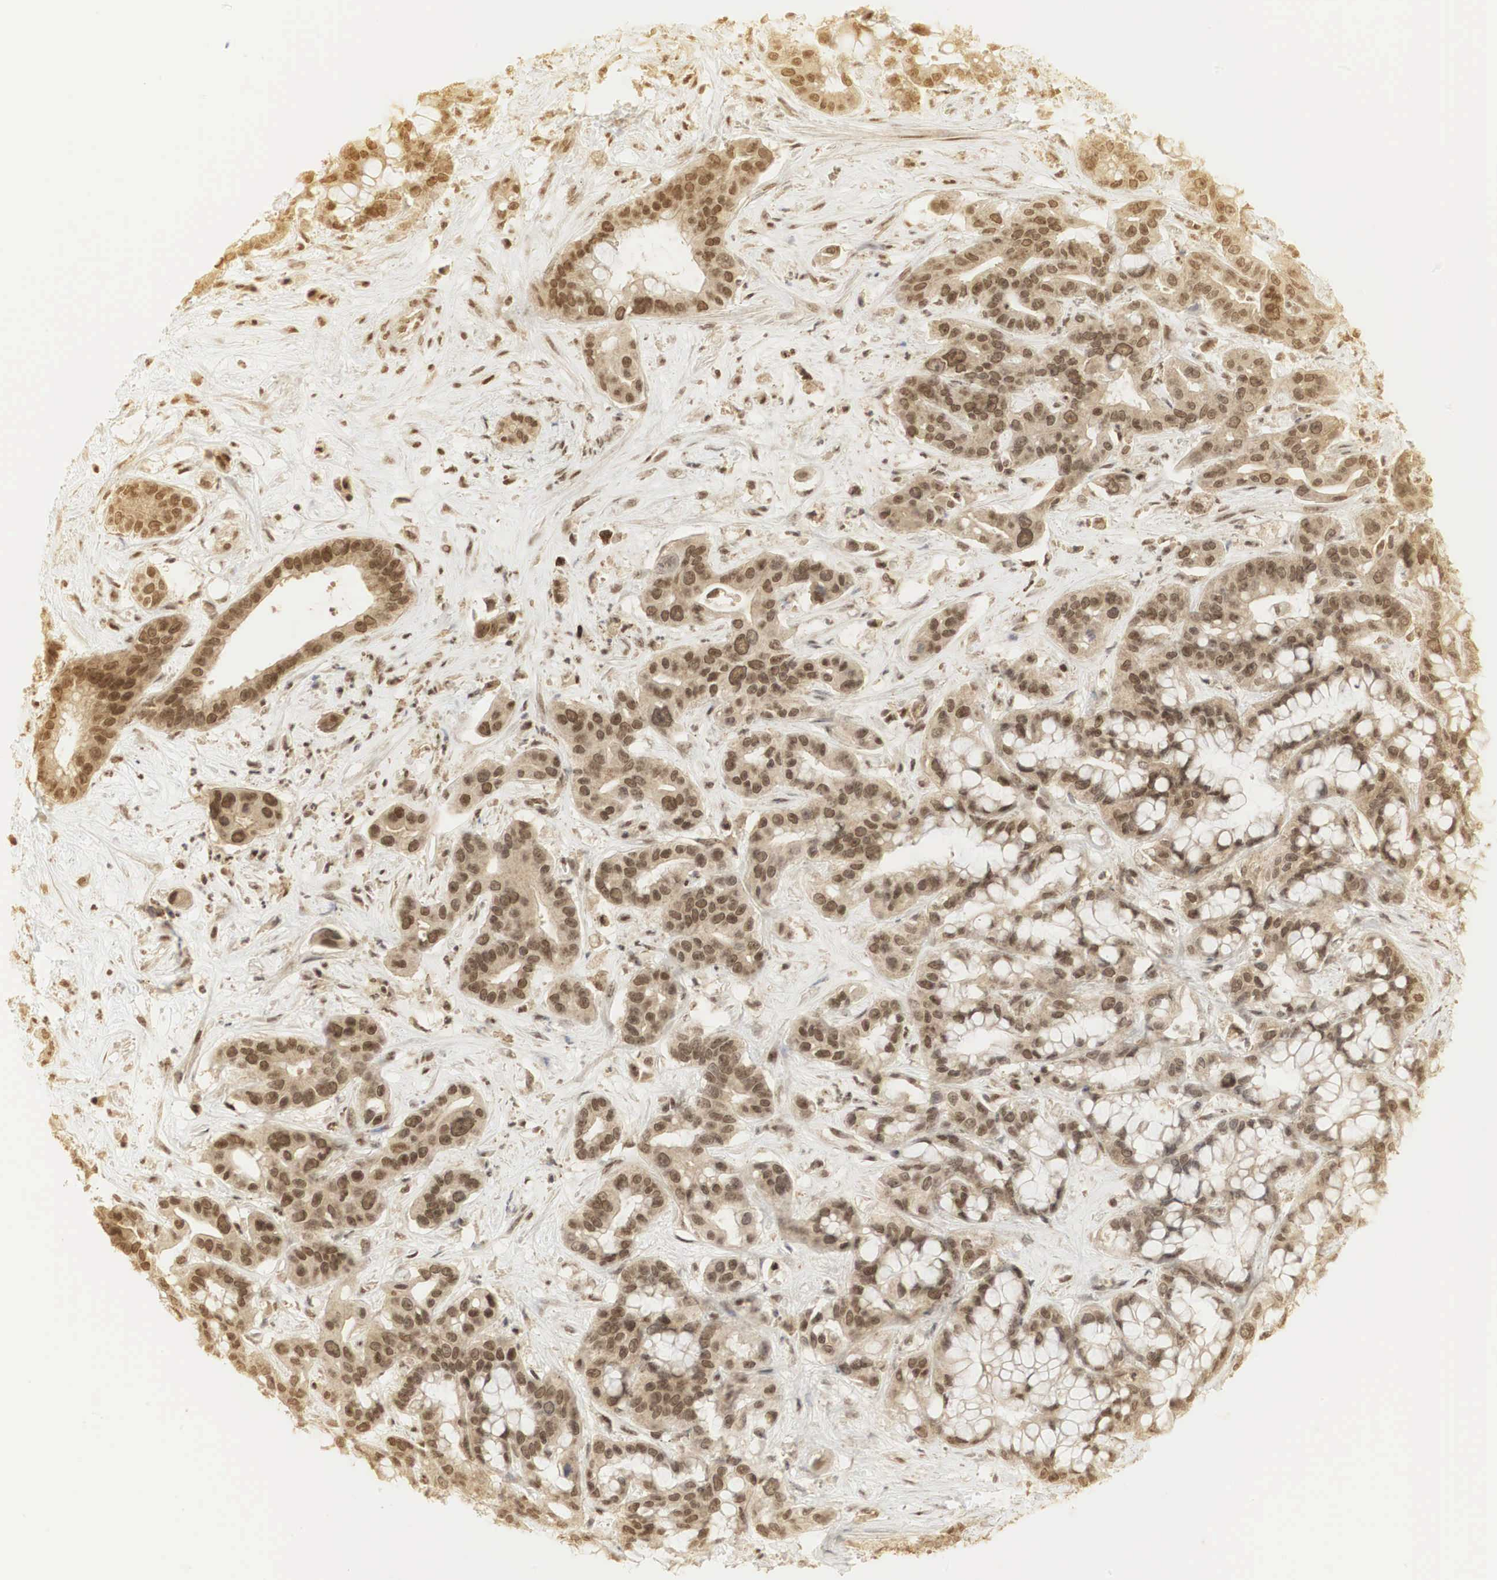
{"staining": {"intensity": "moderate", "quantity": ">75%", "location": "cytoplasmic/membranous,nuclear"}, "tissue": "liver cancer", "cell_type": "Tumor cells", "image_type": "cancer", "snomed": [{"axis": "morphology", "description": "Cholangiocarcinoma"}, {"axis": "topography", "description": "Liver"}], "caption": "Tumor cells display medium levels of moderate cytoplasmic/membranous and nuclear expression in approximately >75% of cells in liver cancer (cholangiocarcinoma).", "gene": "RNF113A", "patient": {"sex": "female", "age": 65}}